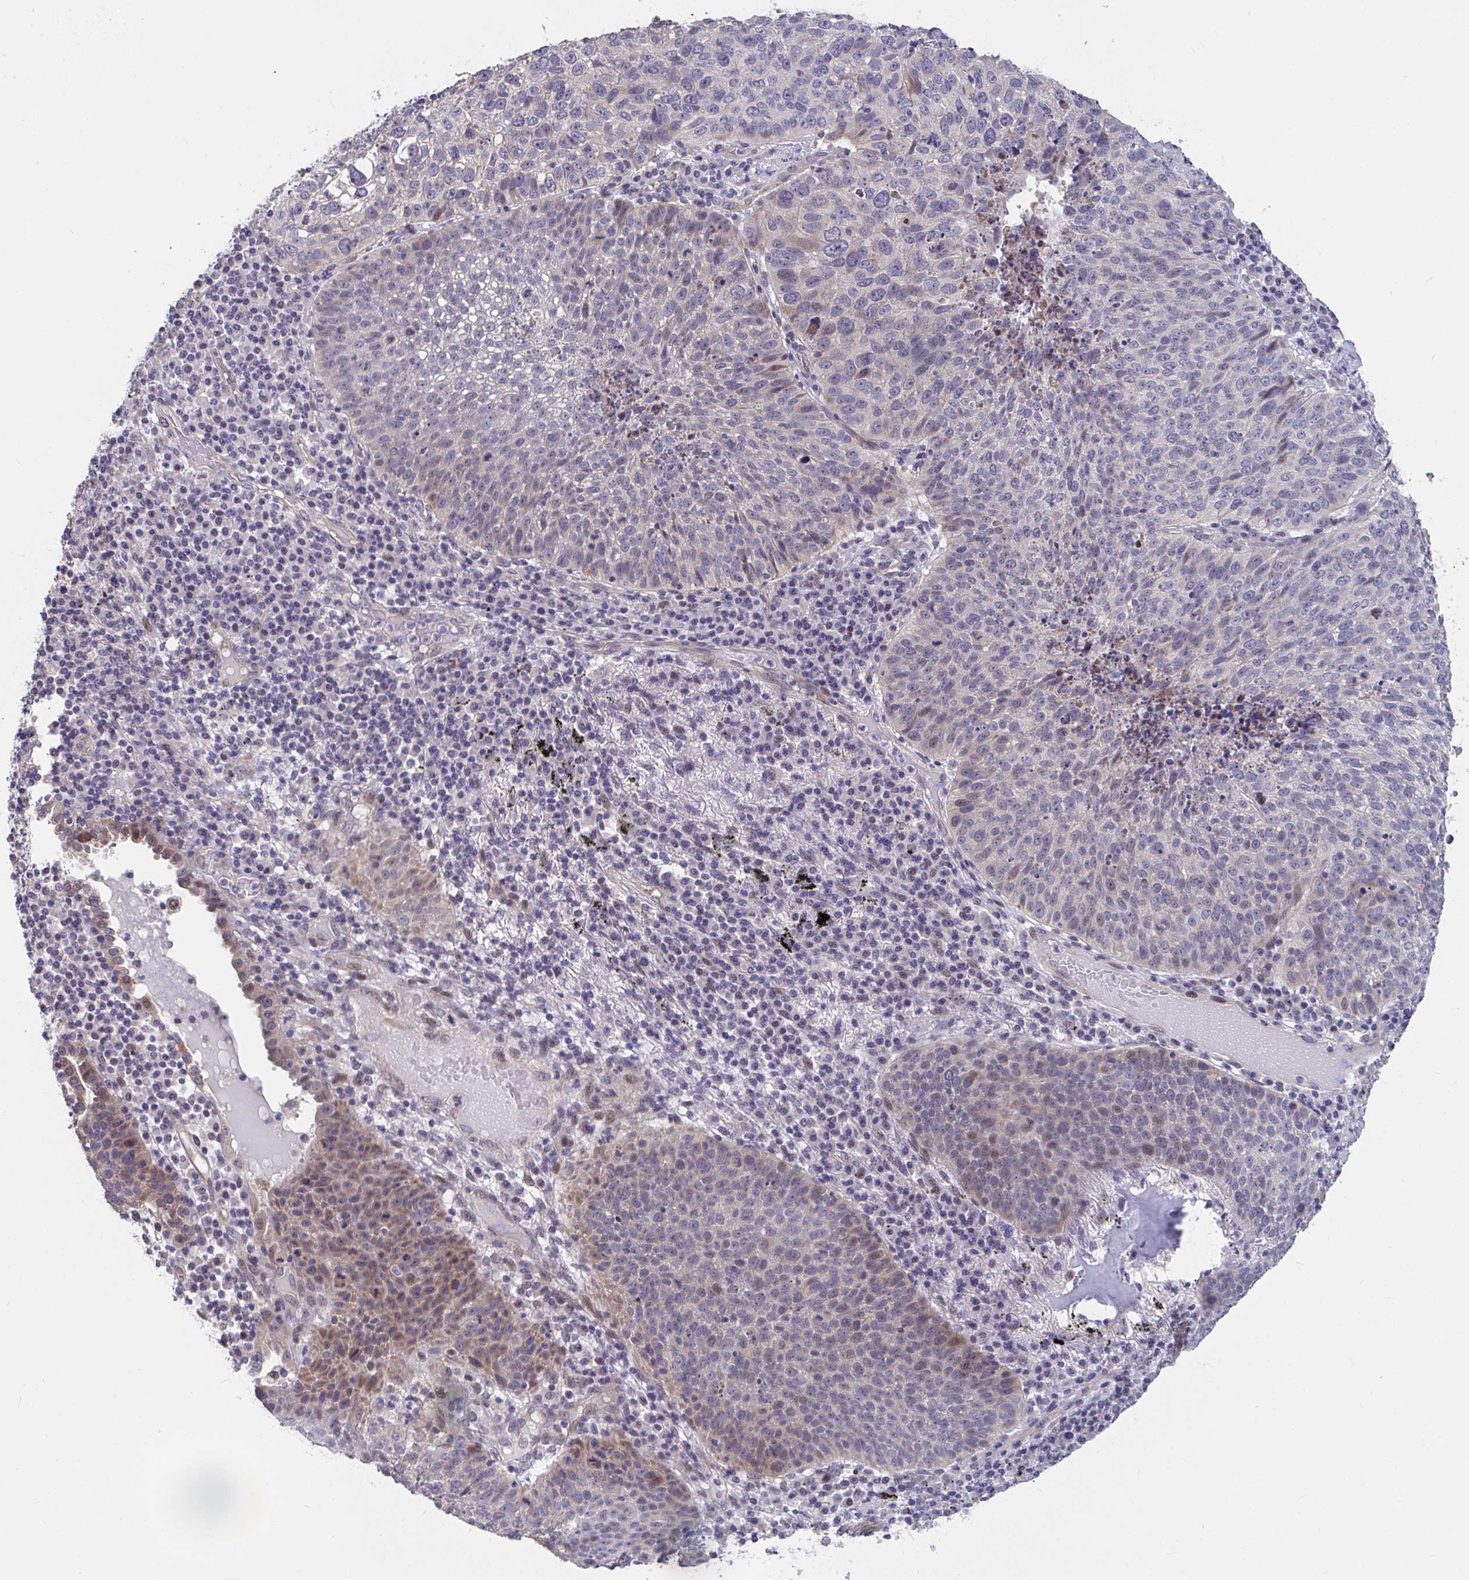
{"staining": {"intensity": "weak", "quantity": "<25%", "location": "cytoplasmic/membranous,nuclear"}, "tissue": "lung cancer", "cell_type": "Tumor cells", "image_type": "cancer", "snomed": [{"axis": "morphology", "description": "Squamous cell carcinoma, NOS"}, {"axis": "topography", "description": "Lung"}], "caption": "Immunohistochemistry of human lung squamous cell carcinoma shows no staining in tumor cells. (Stains: DAB (3,3'-diaminobenzidine) immunohistochemistry (IHC) with hematoxylin counter stain, Microscopy: brightfield microscopy at high magnification).", "gene": "FAM156B", "patient": {"sex": "male", "age": 63}}